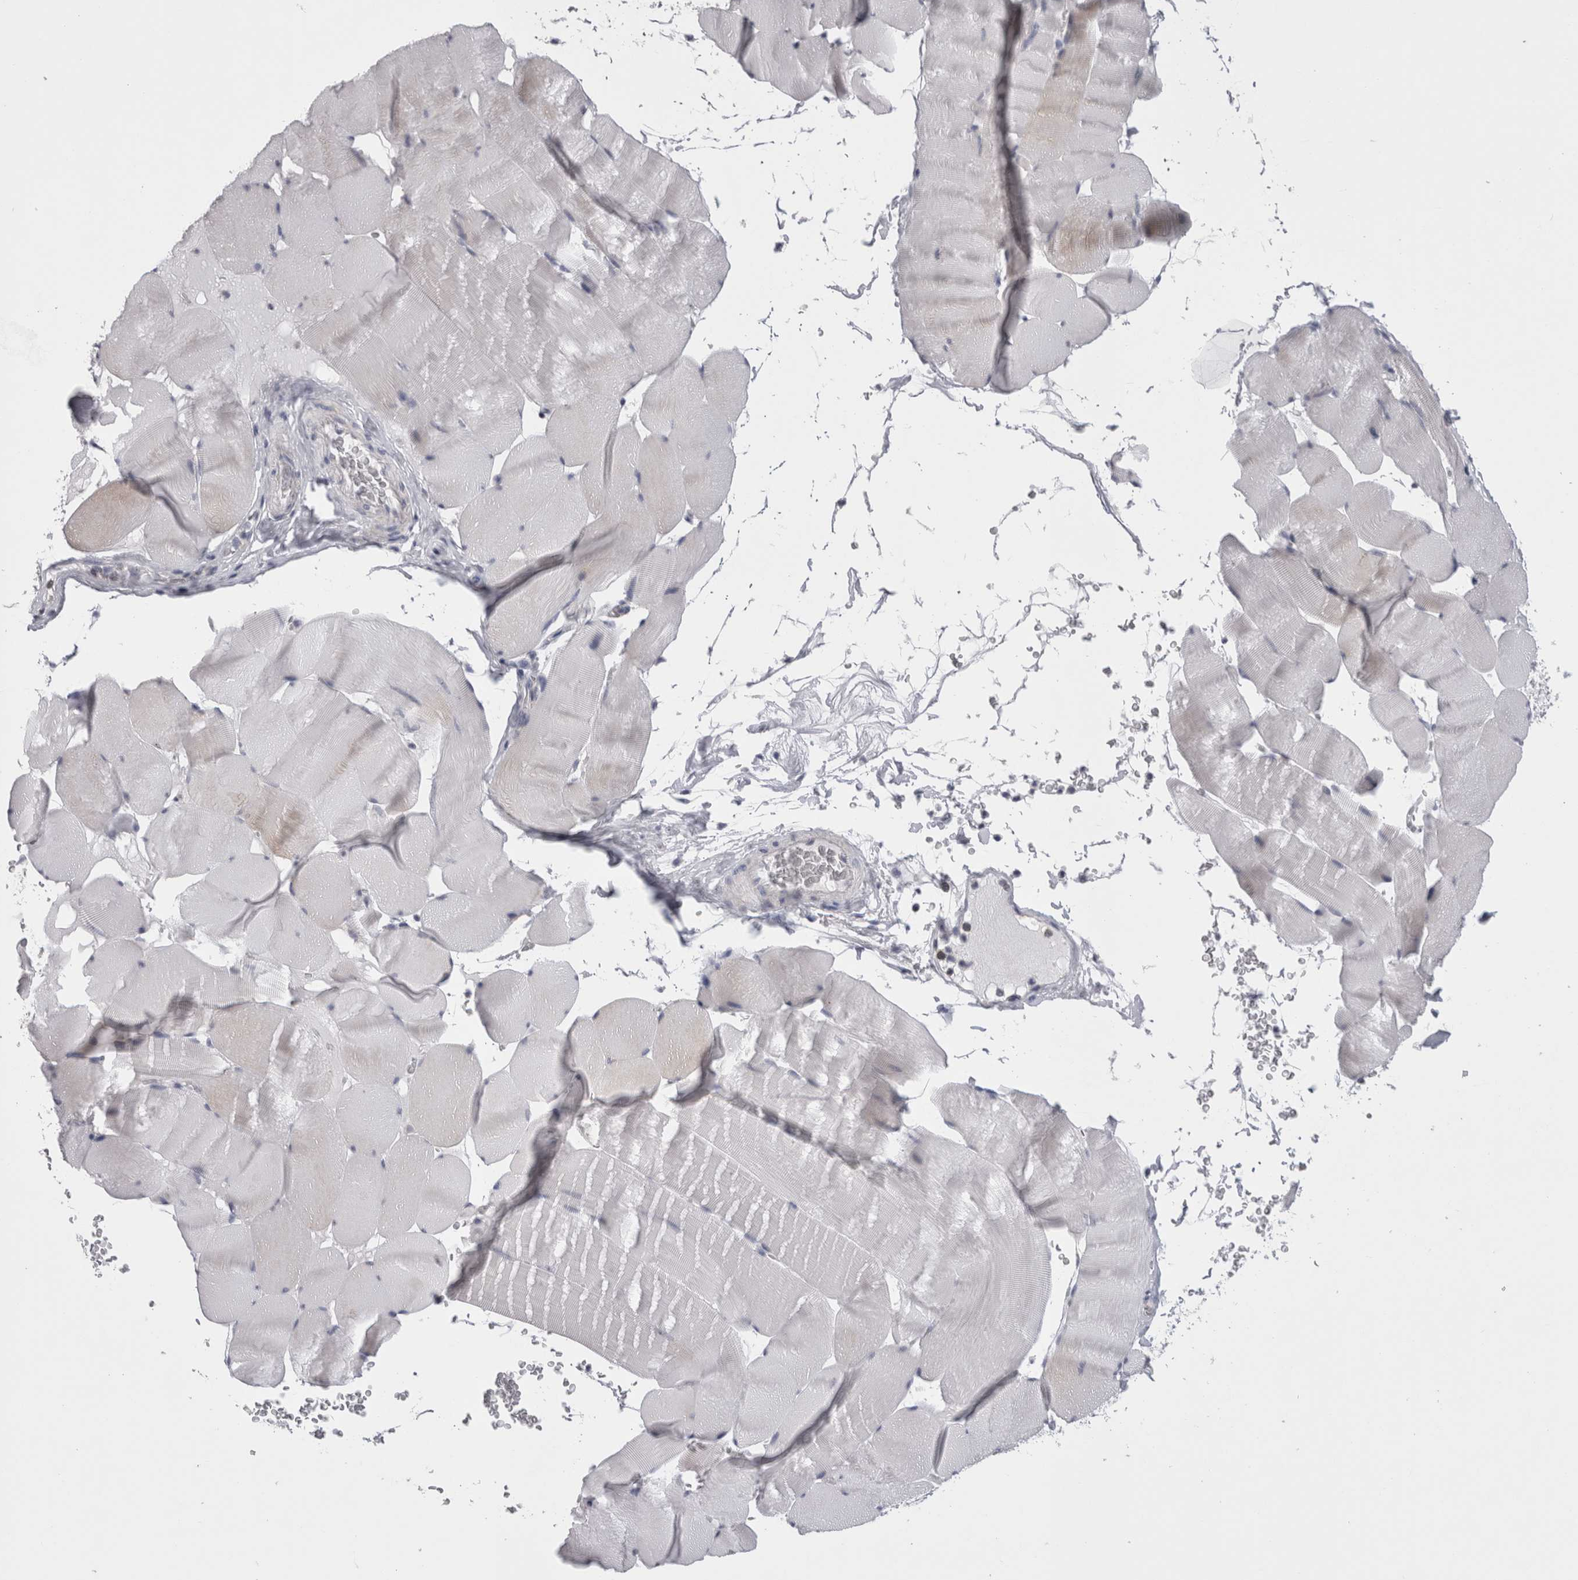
{"staining": {"intensity": "negative", "quantity": "none", "location": "none"}, "tissue": "skeletal muscle", "cell_type": "Myocytes", "image_type": "normal", "snomed": [{"axis": "morphology", "description": "Normal tissue, NOS"}, {"axis": "topography", "description": "Skeletal muscle"}], "caption": "IHC of unremarkable skeletal muscle demonstrates no positivity in myocytes.", "gene": "PWP2", "patient": {"sex": "male", "age": 62}}